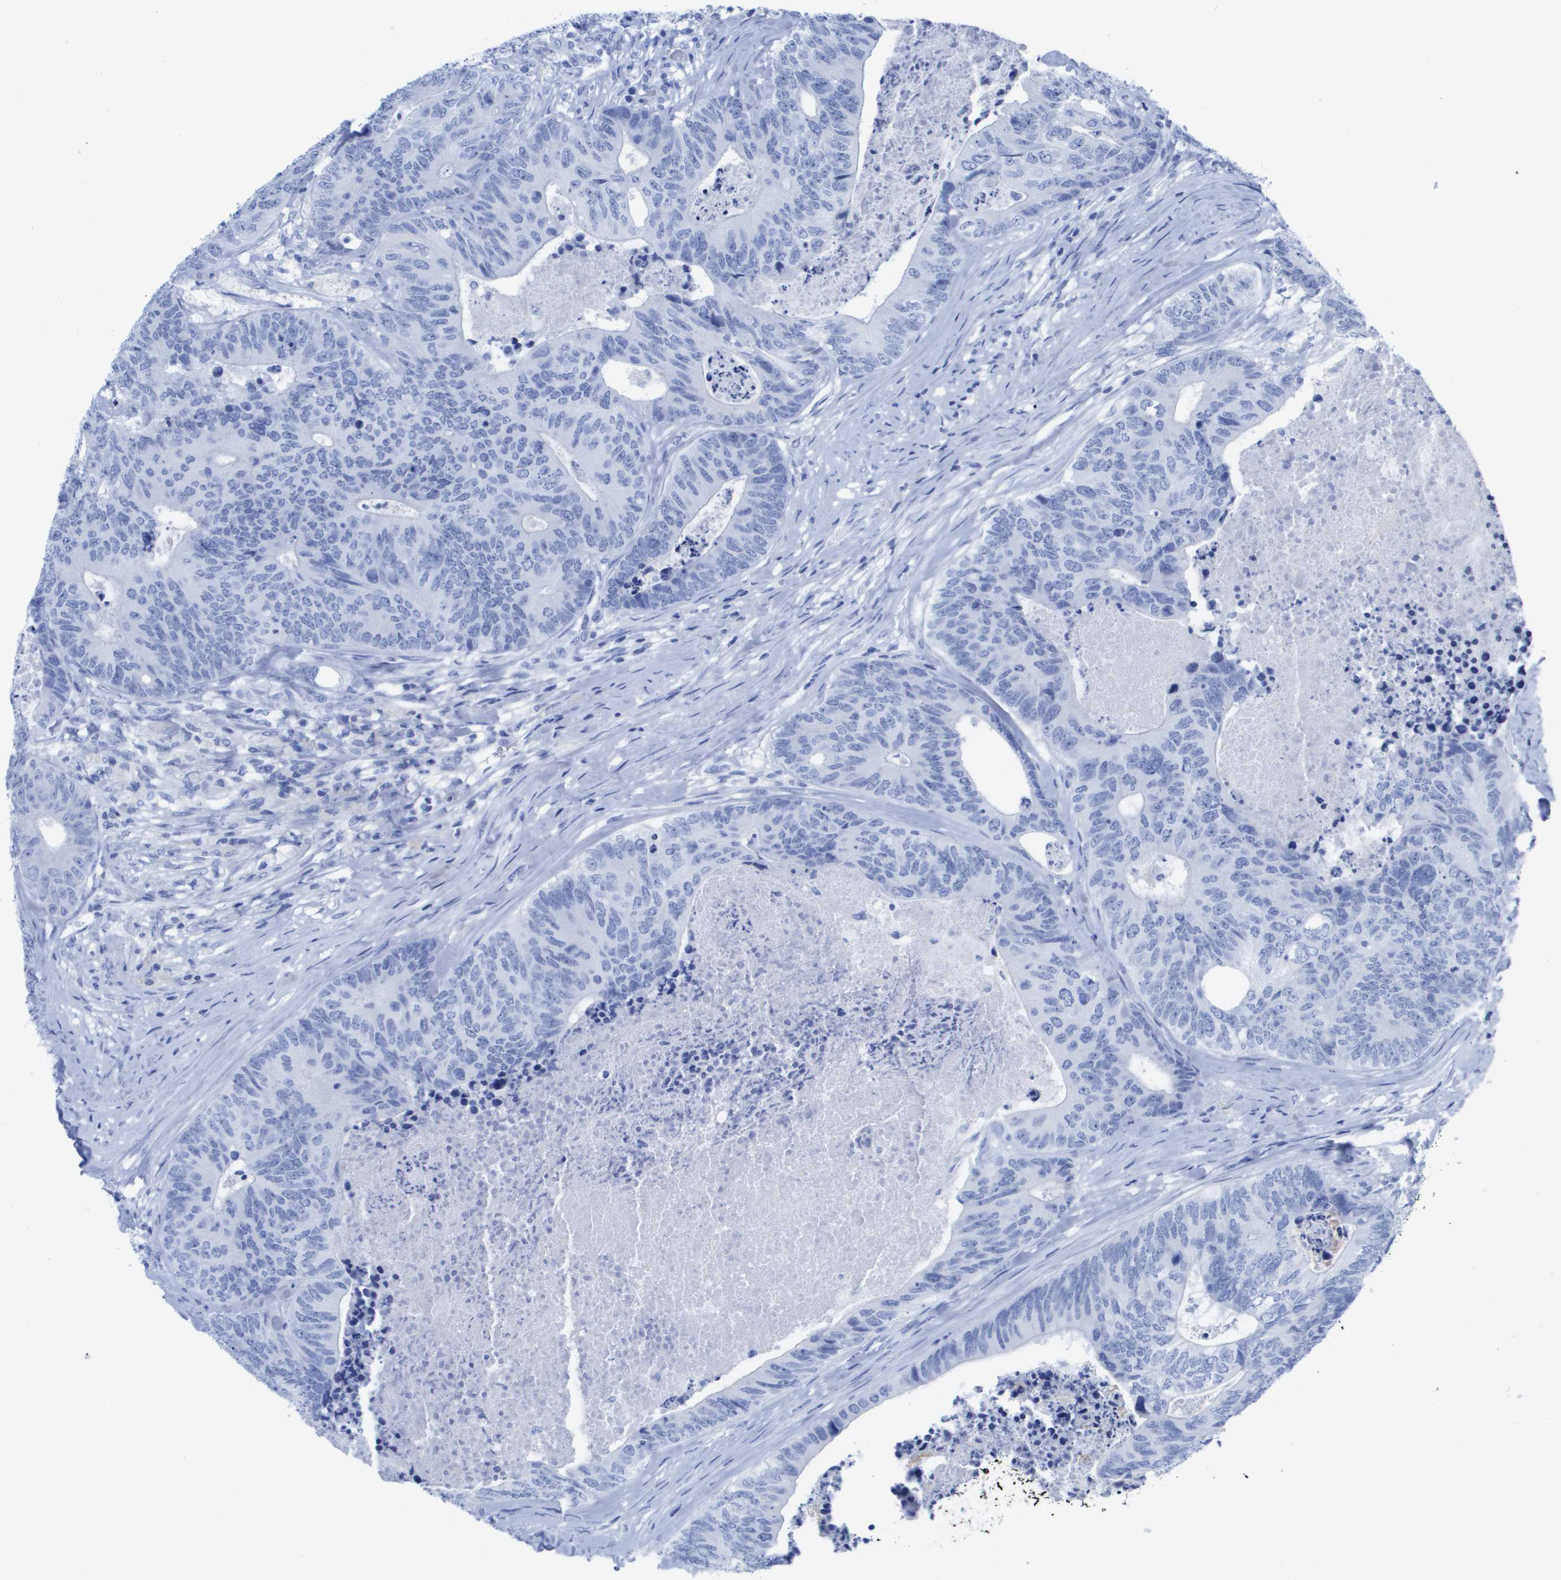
{"staining": {"intensity": "negative", "quantity": "none", "location": "none"}, "tissue": "colorectal cancer", "cell_type": "Tumor cells", "image_type": "cancer", "snomed": [{"axis": "morphology", "description": "Adenocarcinoma, NOS"}, {"axis": "topography", "description": "Colon"}], "caption": "Immunohistochemistry of human colorectal cancer displays no expression in tumor cells.", "gene": "KCNA3", "patient": {"sex": "female", "age": 67}}